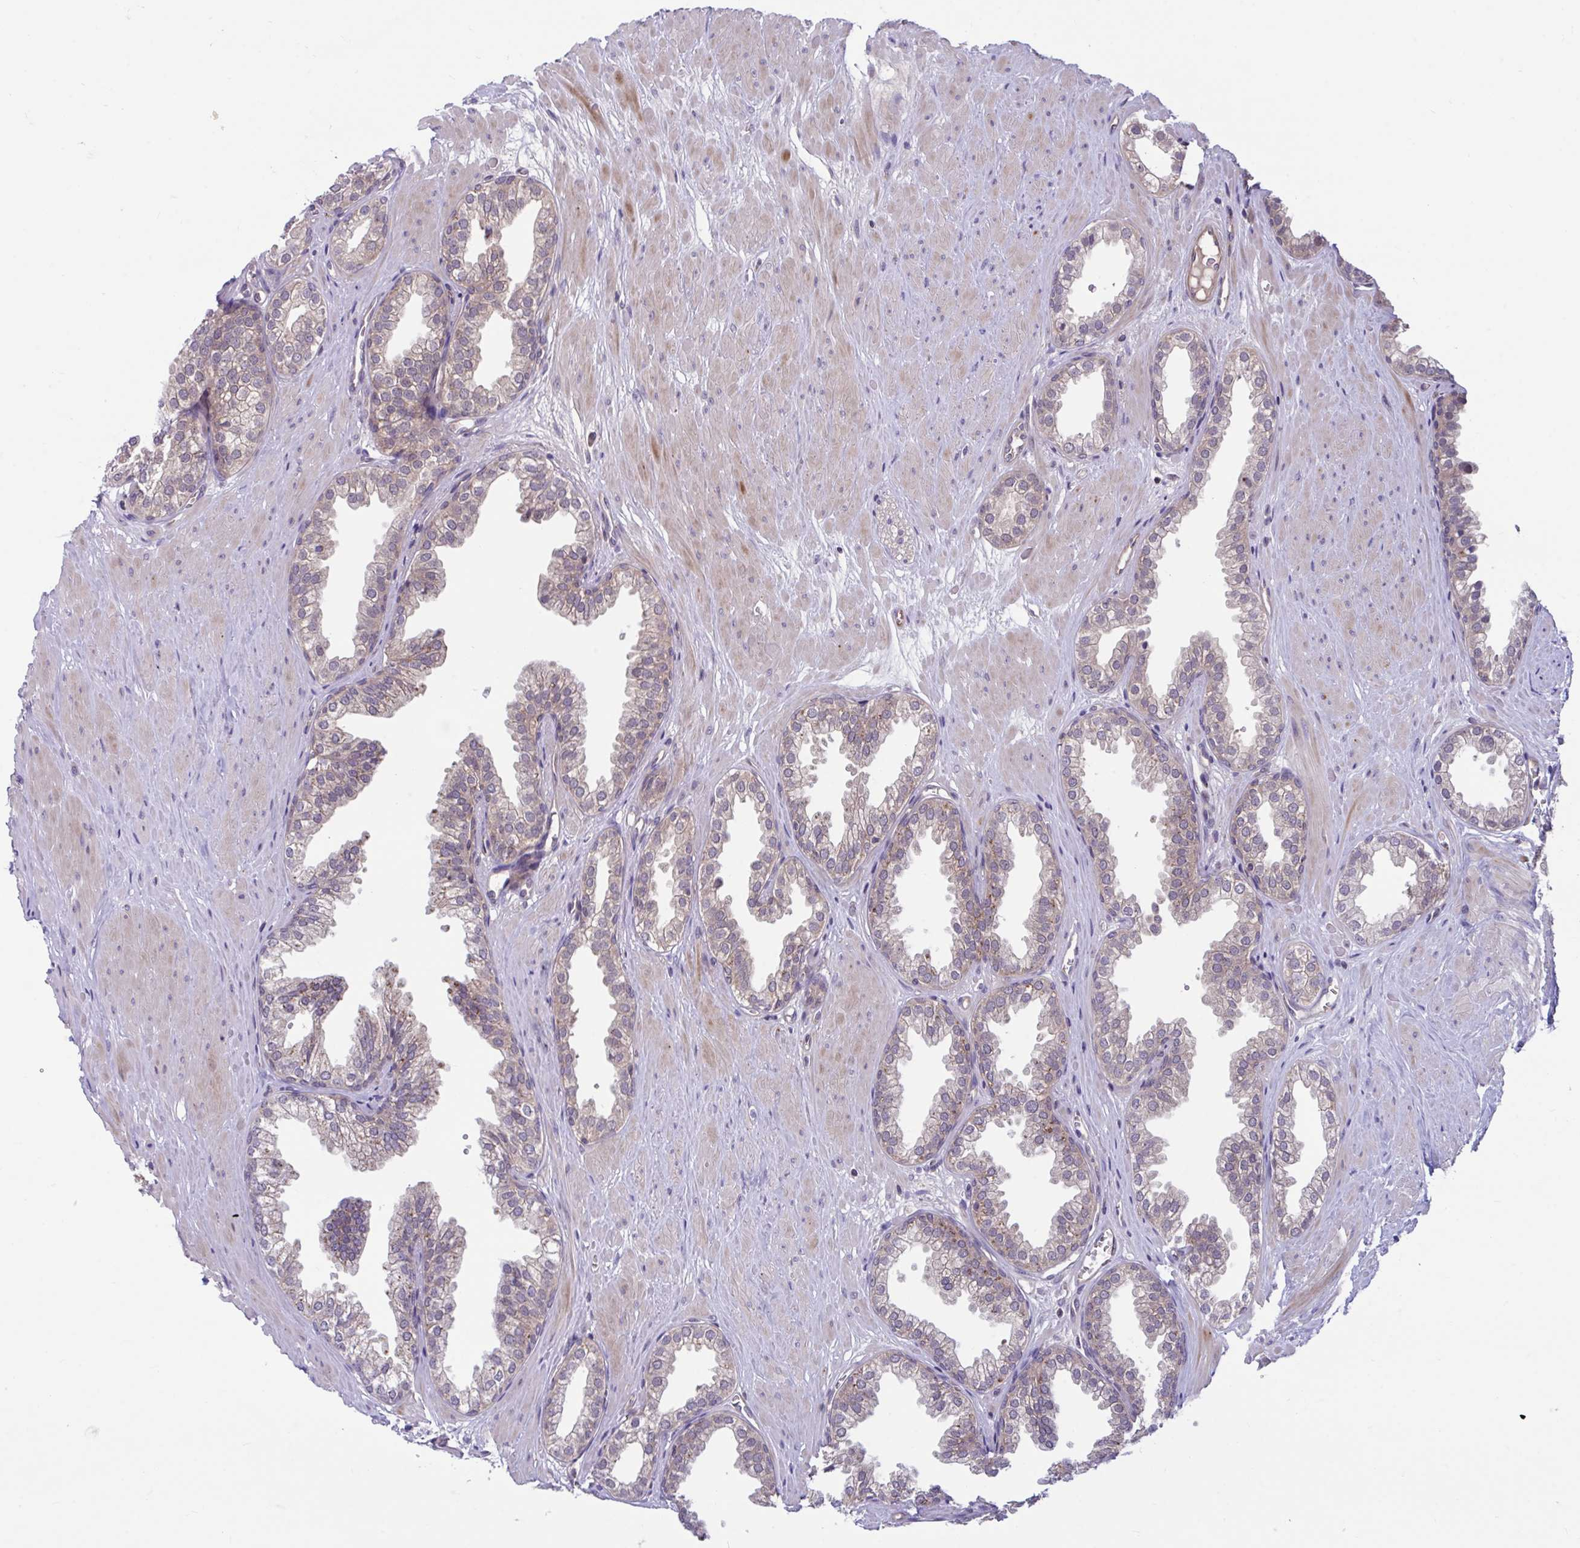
{"staining": {"intensity": "moderate", "quantity": "<25%", "location": "cytoplasmic/membranous"}, "tissue": "prostate", "cell_type": "Glandular cells", "image_type": "normal", "snomed": [{"axis": "morphology", "description": "Normal tissue, NOS"}, {"axis": "topography", "description": "Prostate"}, {"axis": "topography", "description": "Peripheral nerve tissue"}], "caption": "A photomicrograph of human prostate stained for a protein reveals moderate cytoplasmic/membranous brown staining in glandular cells.", "gene": "IST1", "patient": {"sex": "male", "age": 55}}